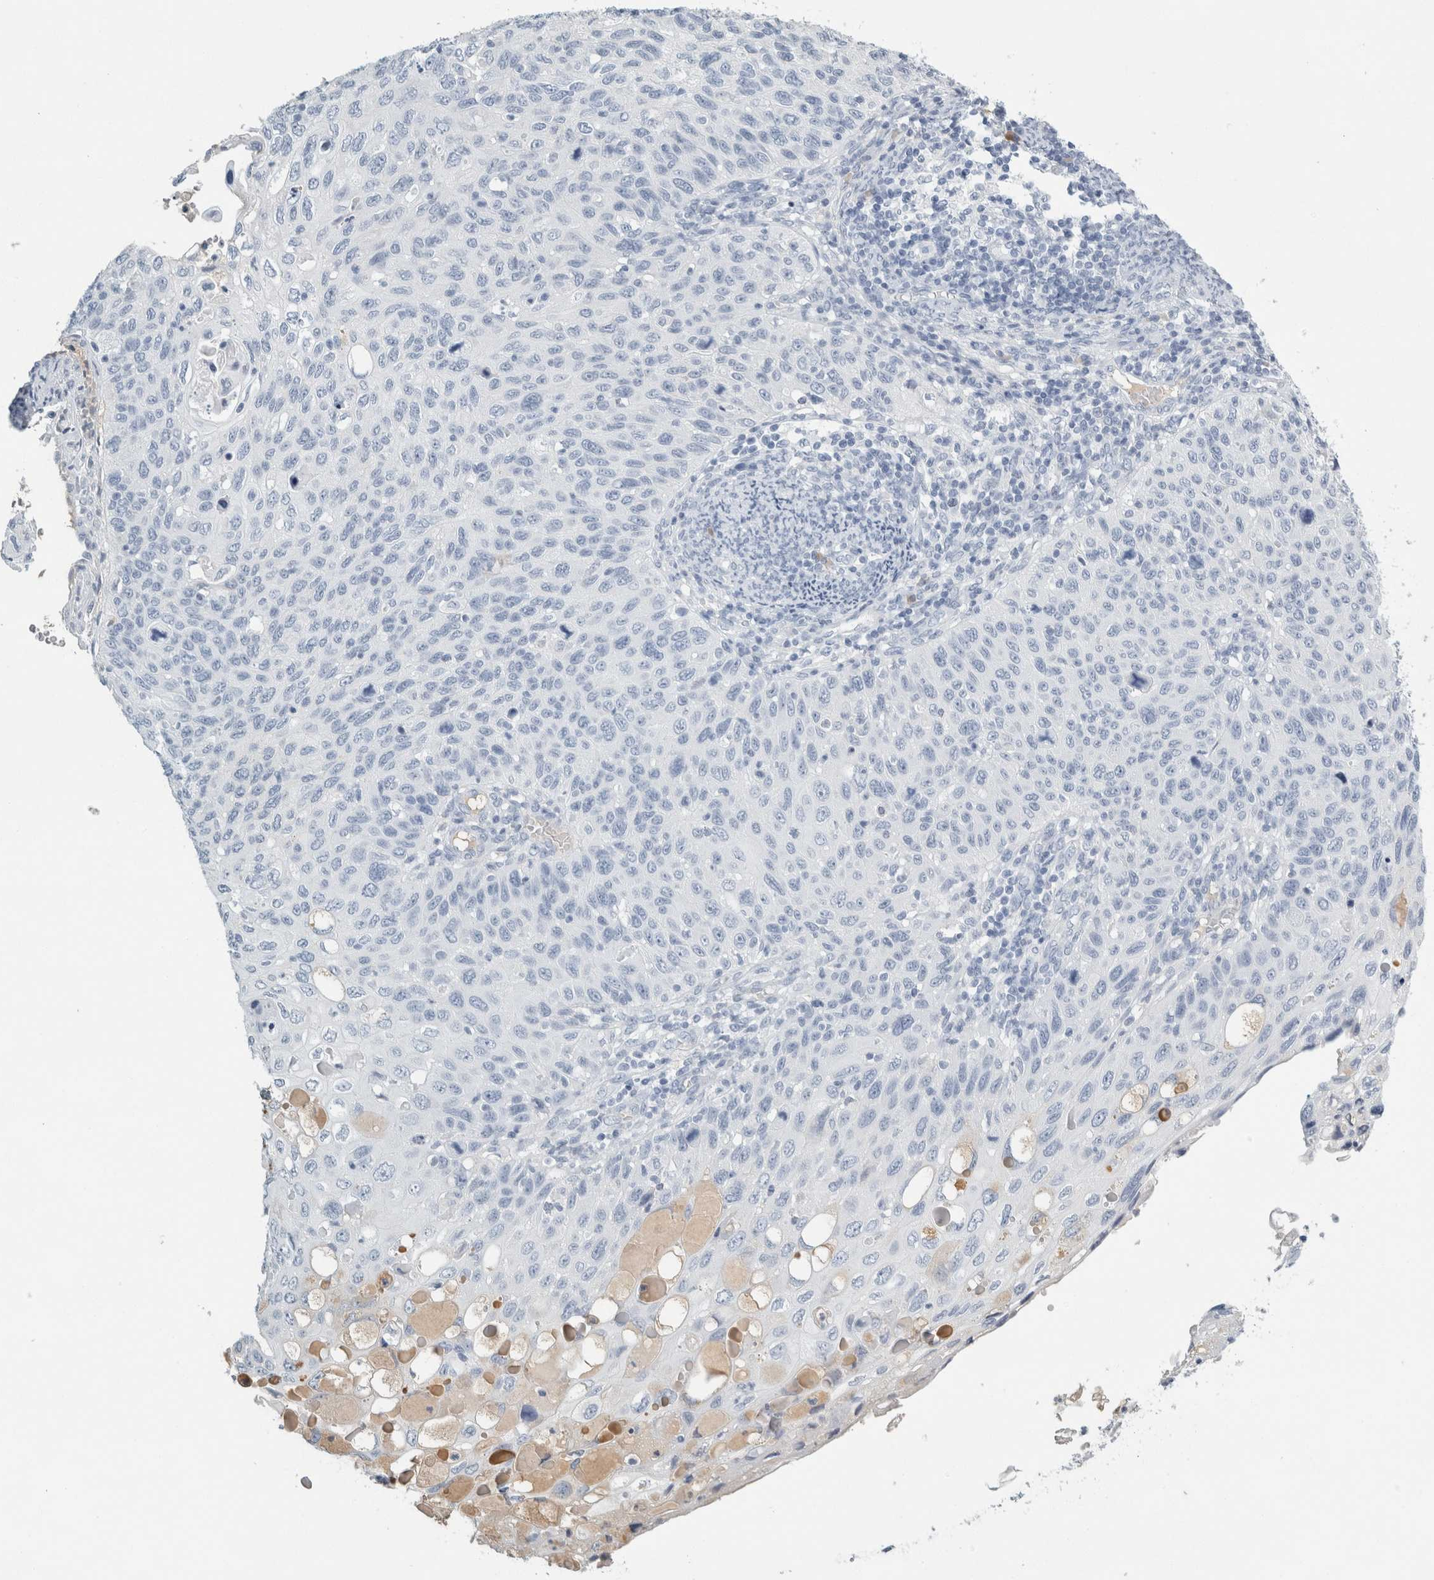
{"staining": {"intensity": "negative", "quantity": "none", "location": "none"}, "tissue": "cervical cancer", "cell_type": "Tumor cells", "image_type": "cancer", "snomed": [{"axis": "morphology", "description": "Squamous cell carcinoma, NOS"}, {"axis": "topography", "description": "Cervix"}], "caption": "Tumor cells are negative for protein expression in human squamous cell carcinoma (cervical).", "gene": "TSPAN8", "patient": {"sex": "female", "age": 70}}